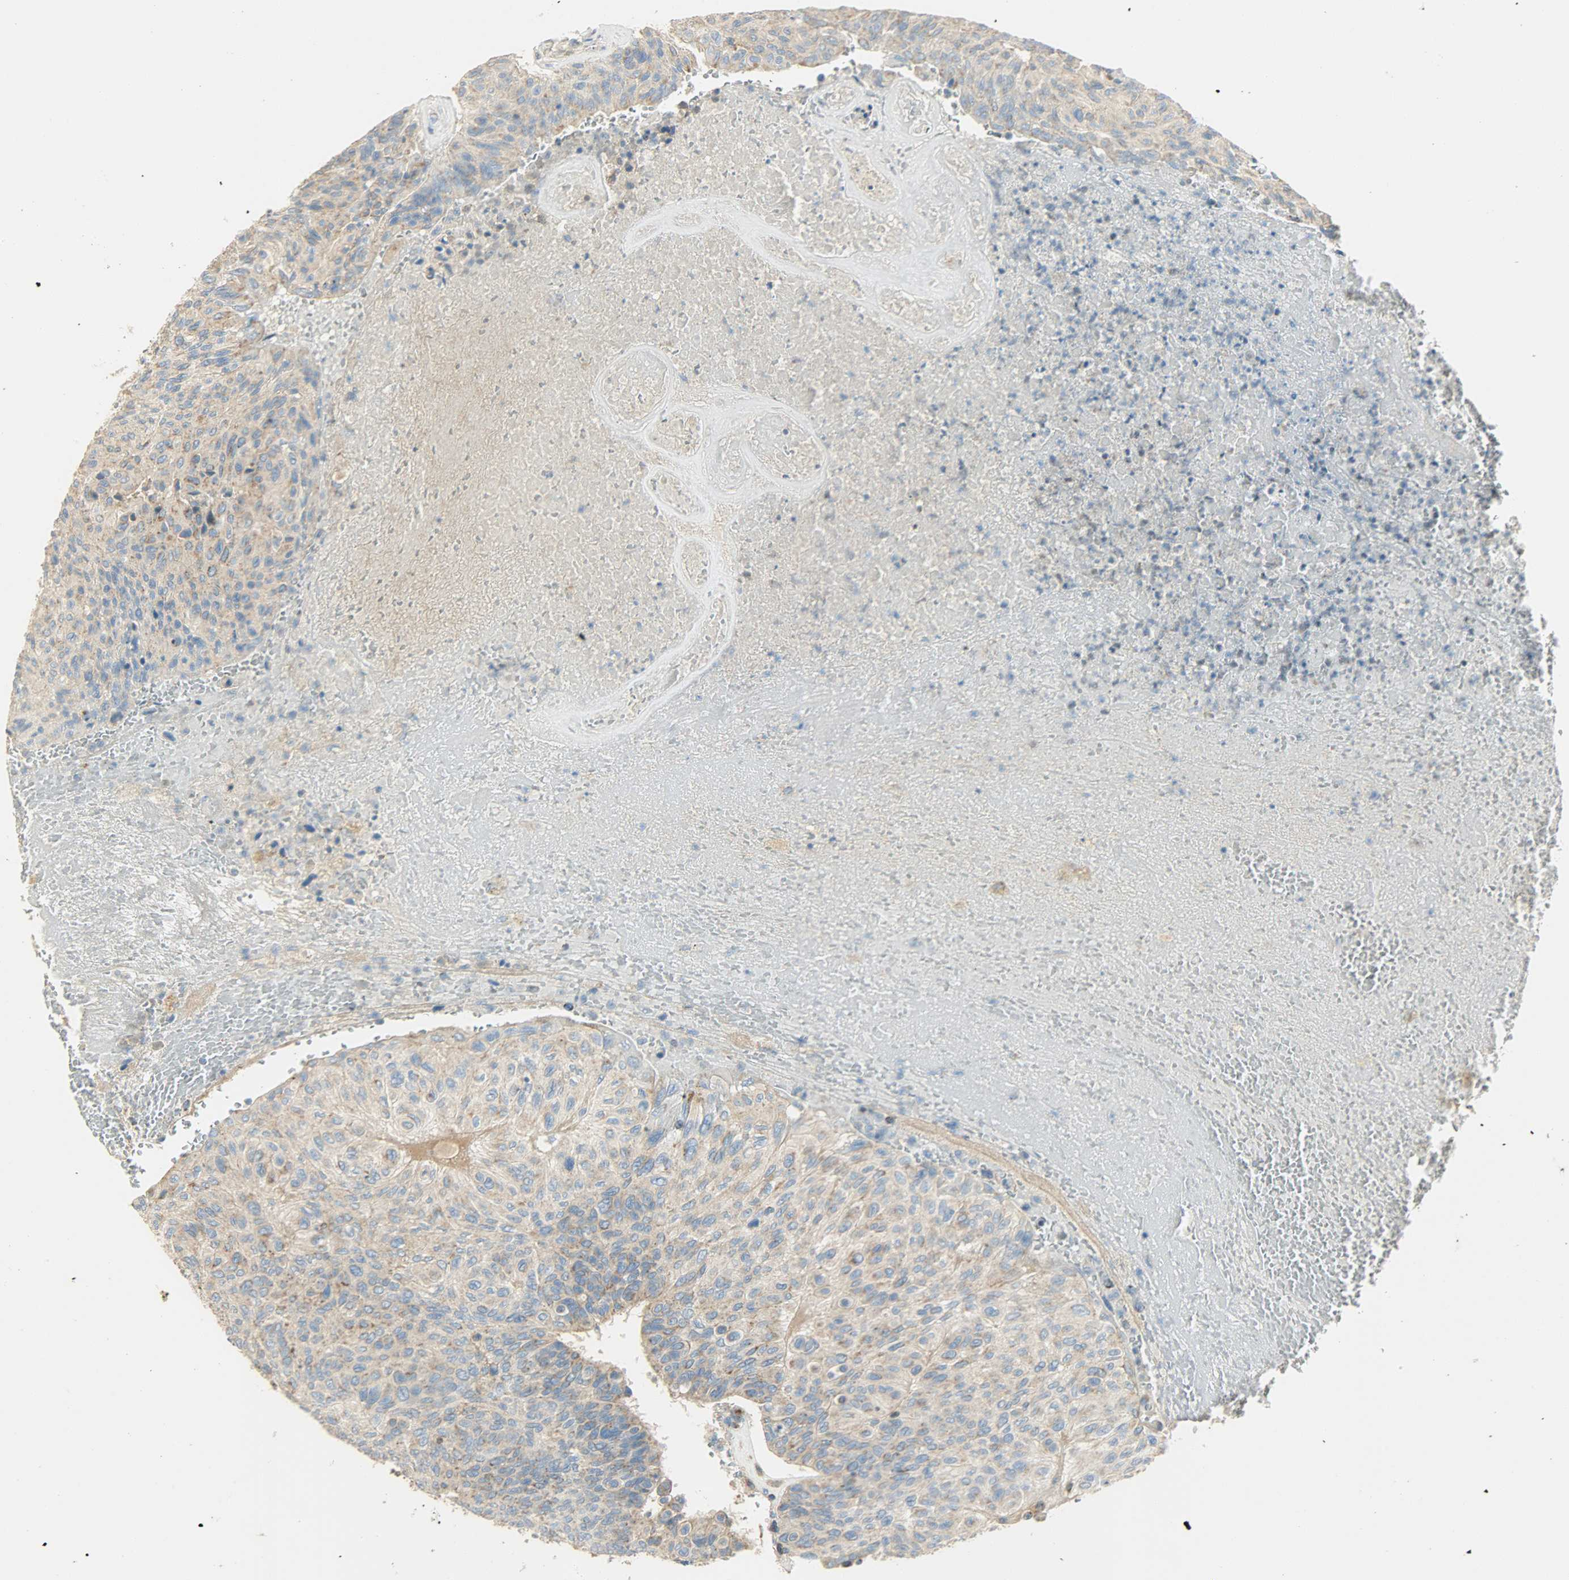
{"staining": {"intensity": "moderate", "quantity": ">75%", "location": "cytoplasmic/membranous"}, "tissue": "urothelial cancer", "cell_type": "Tumor cells", "image_type": "cancer", "snomed": [{"axis": "morphology", "description": "Urothelial carcinoma, High grade"}, {"axis": "topography", "description": "Urinary bladder"}], "caption": "High-grade urothelial carcinoma stained with DAB immunohistochemistry (IHC) reveals medium levels of moderate cytoplasmic/membranous positivity in about >75% of tumor cells.", "gene": "NNT", "patient": {"sex": "male", "age": 66}}